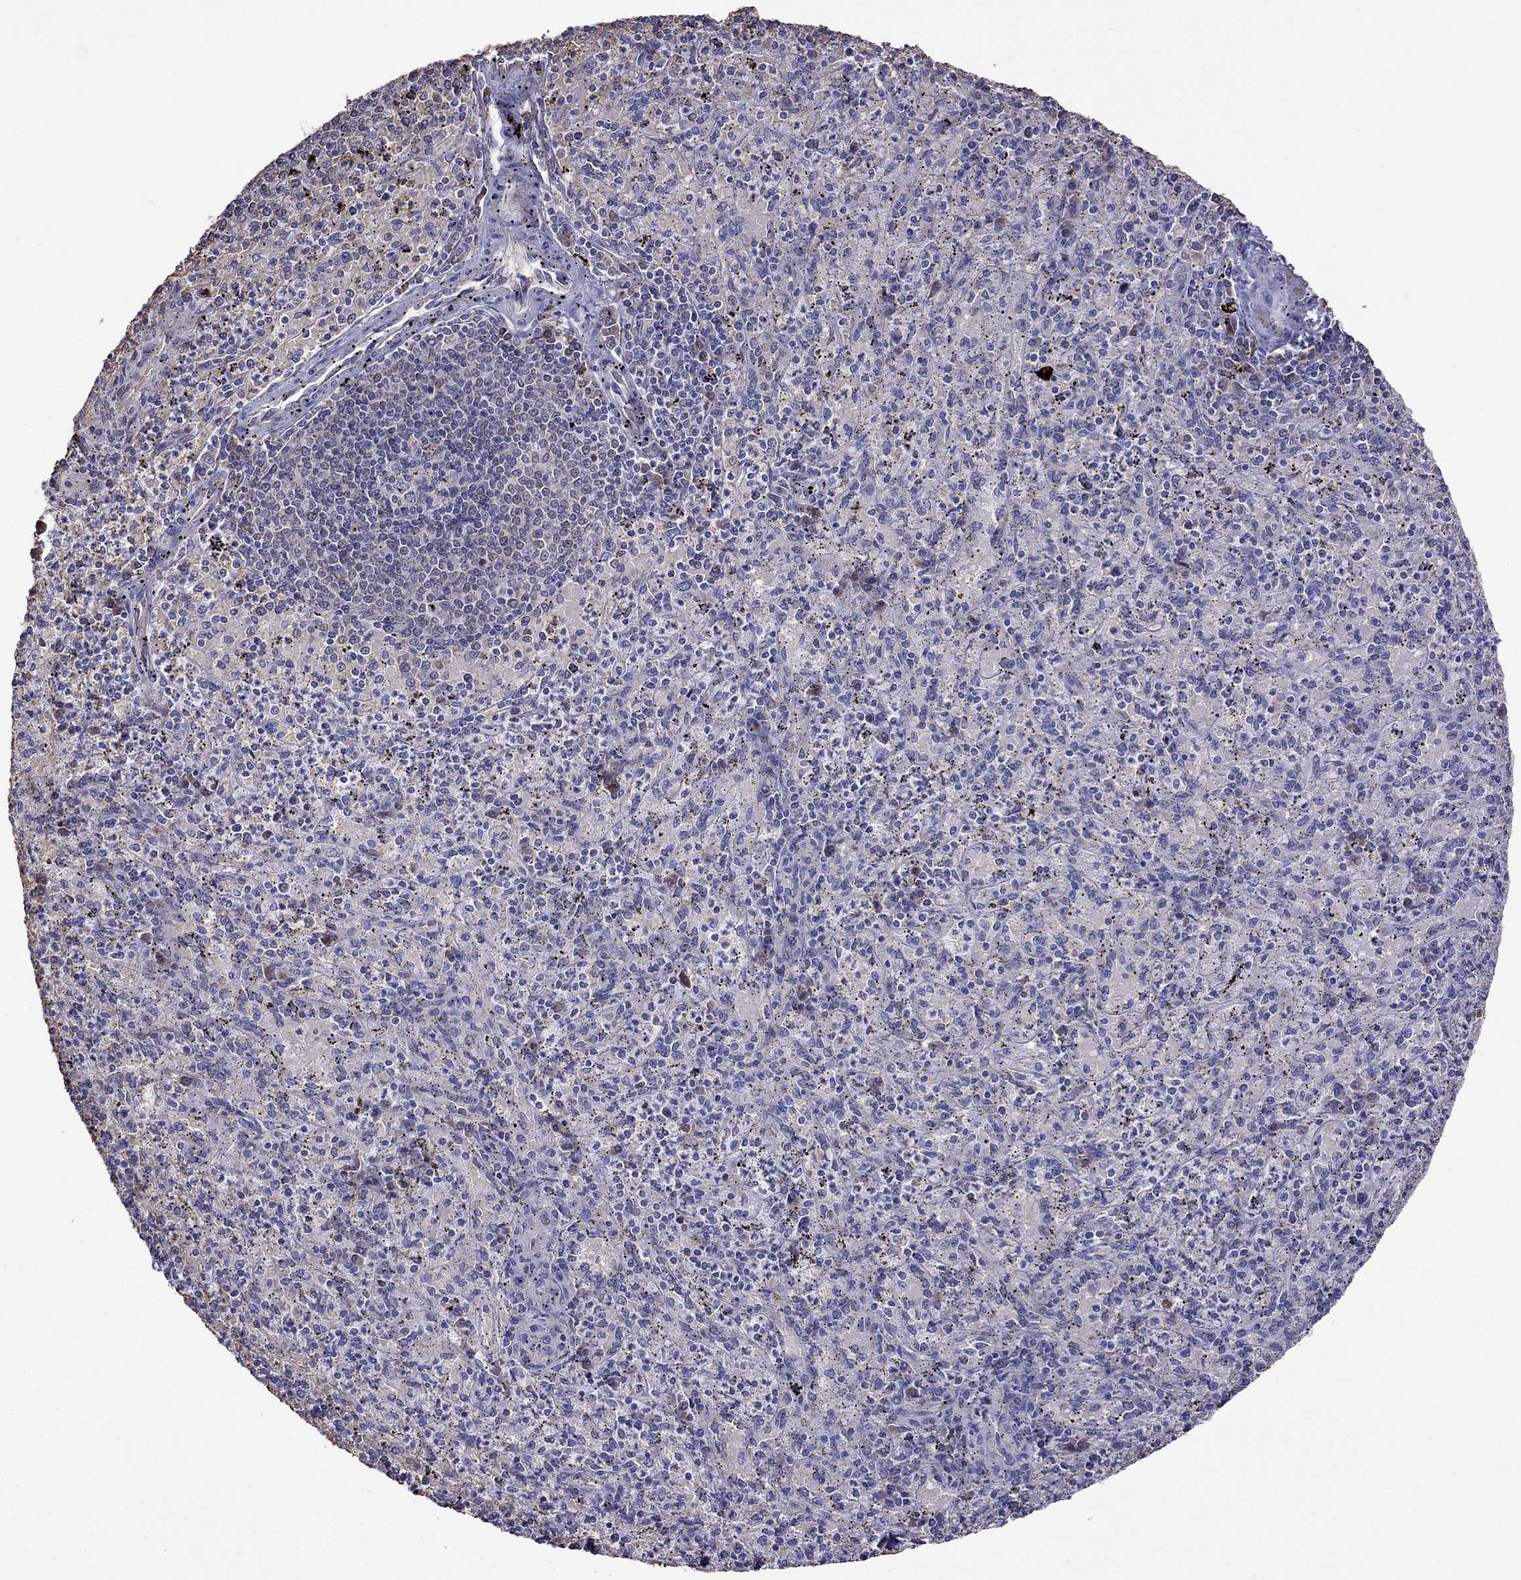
{"staining": {"intensity": "negative", "quantity": "none", "location": "none"}, "tissue": "spleen", "cell_type": "Cells in red pulp", "image_type": "normal", "snomed": [{"axis": "morphology", "description": "Normal tissue, NOS"}, {"axis": "topography", "description": "Spleen"}], "caption": "High power microscopy micrograph of an immunohistochemistry histopathology image of normal spleen, revealing no significant expression in cells in red pulp. (Stains: DAB (3,3'-diaminobenzidine) IHC with hematoxylin counter stain, Microscopy: brightfield microscopy at high magnification).", "gene": "ADAM28", "patient": {"sex": "male", "age": 60}}